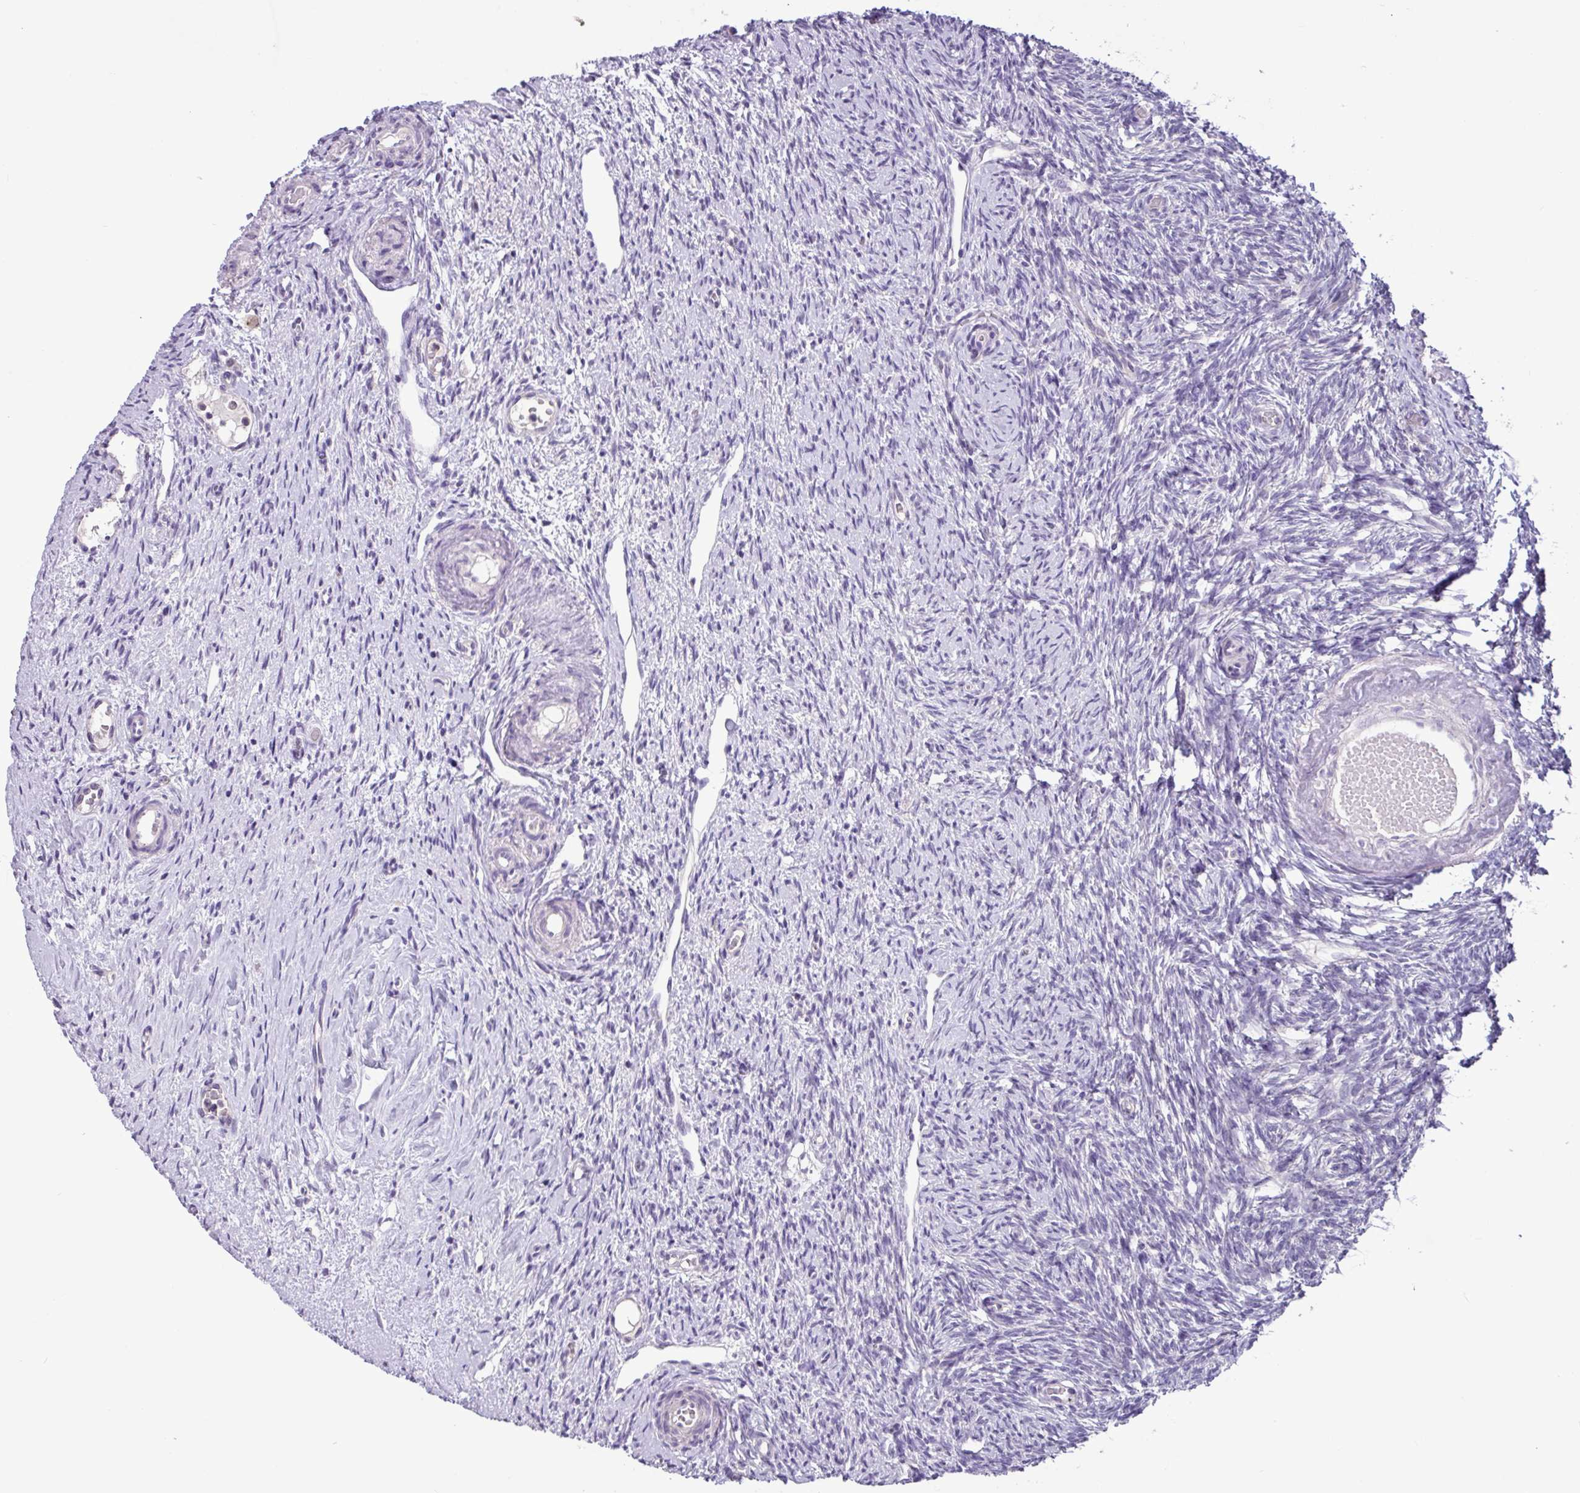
{"staining": {"intensity": "negative", "quantity": "none", "location": "none"}, "tissue": "ovary", "cell_type": "Follicle cells", "image_type": "normal", "snomed": [{"axis": "morphology", "description": "Normal tissue, NOS"}, {"axis": "topography", "description": "Ovary"}], "caption": "Protein analysis of normal ovary exhibits no significant expression in follicle cells.", "gene": "PNLDC1", "patient": {"sex": "female", "age": 51}}